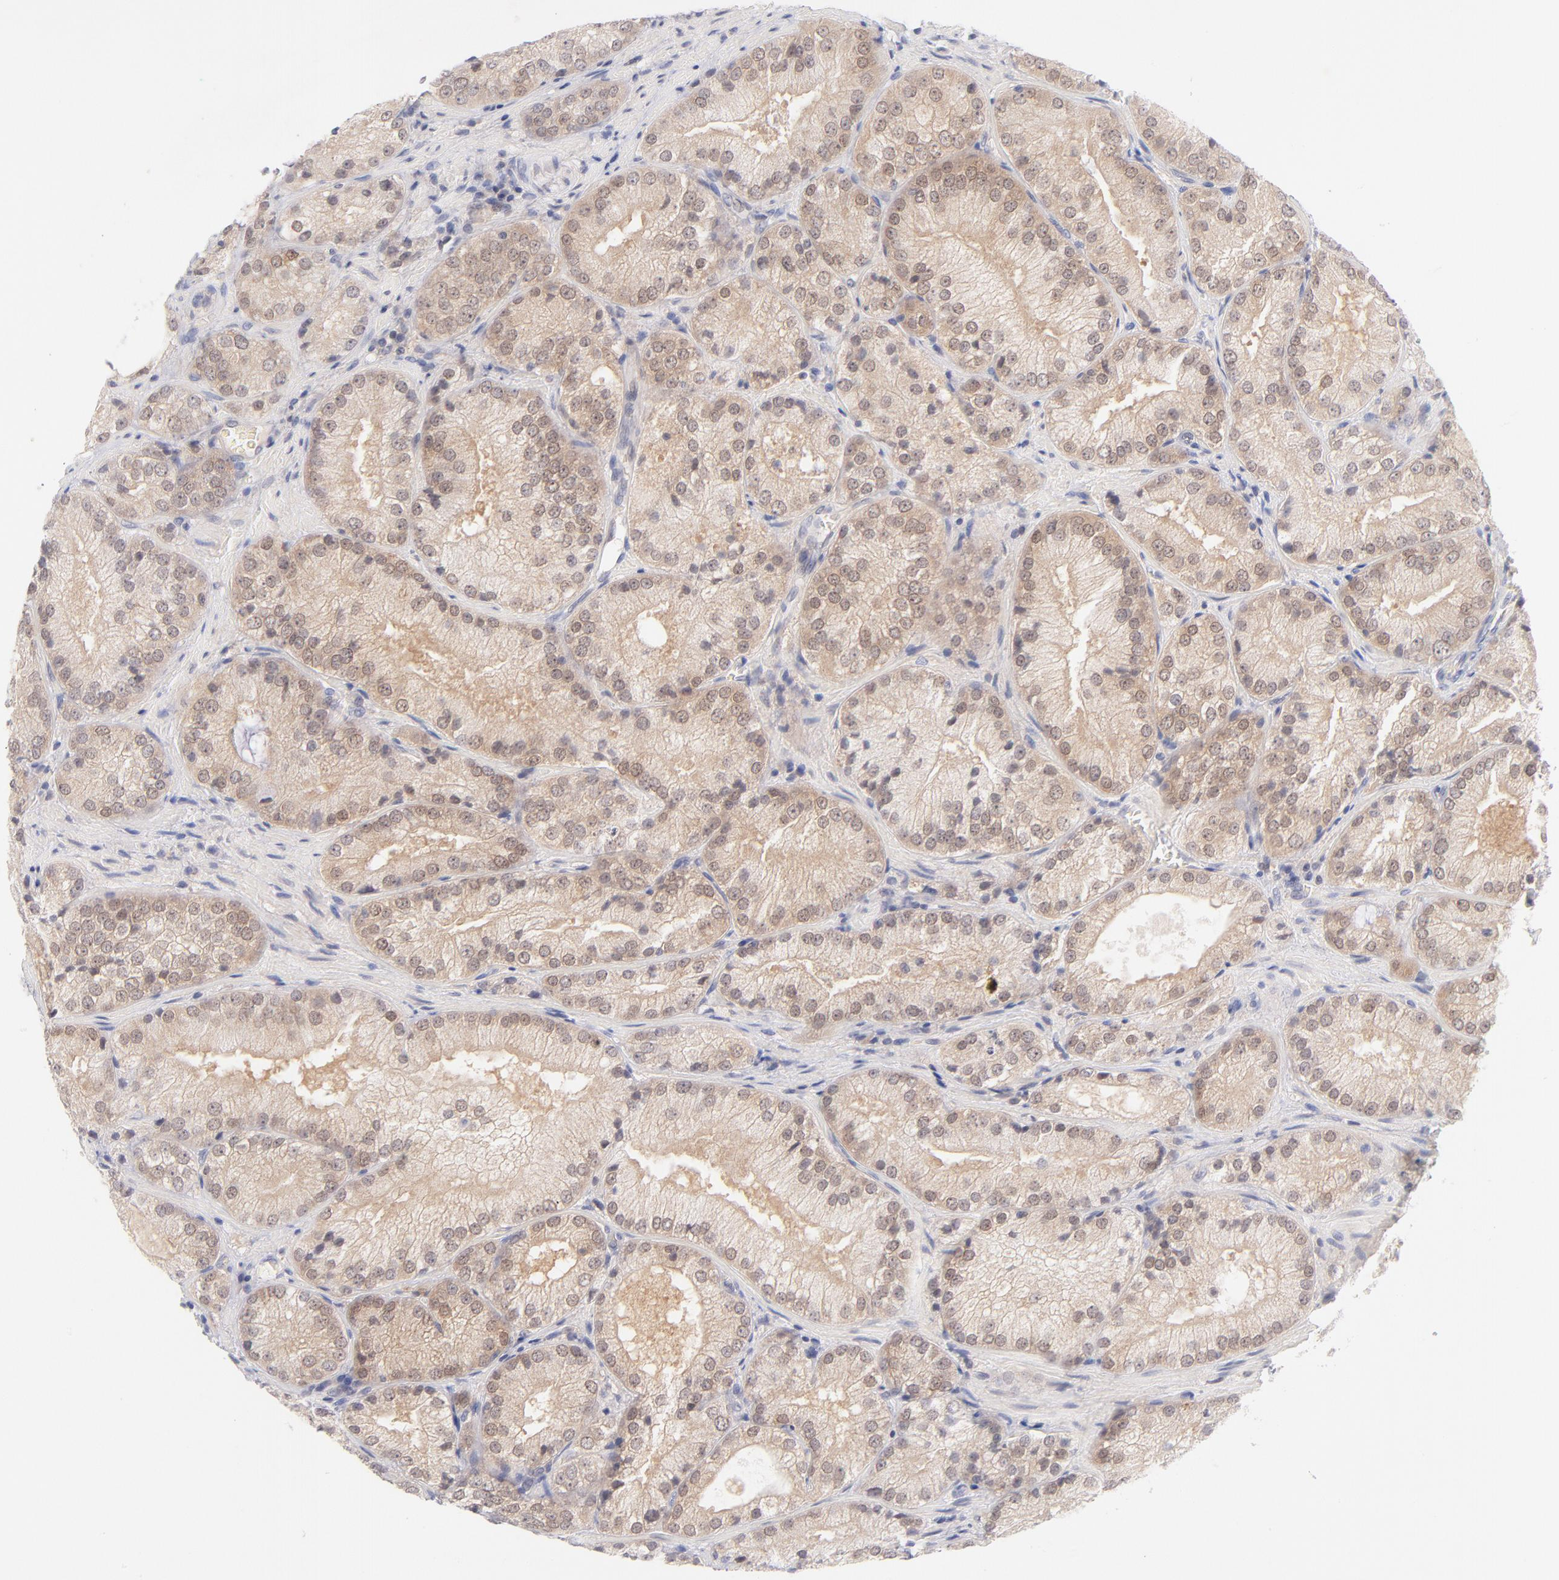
{"staining": {"intensity": "weak", "quantity": ">75%", "location": "cytoplasmic/membranous"}, "tissue": "prostate cancer", "cell_type": "Tumor cells", "image_type": "cancer", "snomed": [{"axis": "morphology", "description": "Adenocarcinoma, Low grade"}, {"axis": "topography", "description": "Prostate"}], "caption": "The immunohistochemical stain highlights weak cytoplasmic/membranous positivity in tumor cells of prostate cancer tissue. (DAB IHC with brightfield microscopy, high magnification).", "gene": "CASP6", "patient": {"sex": "male", "age": 60}}